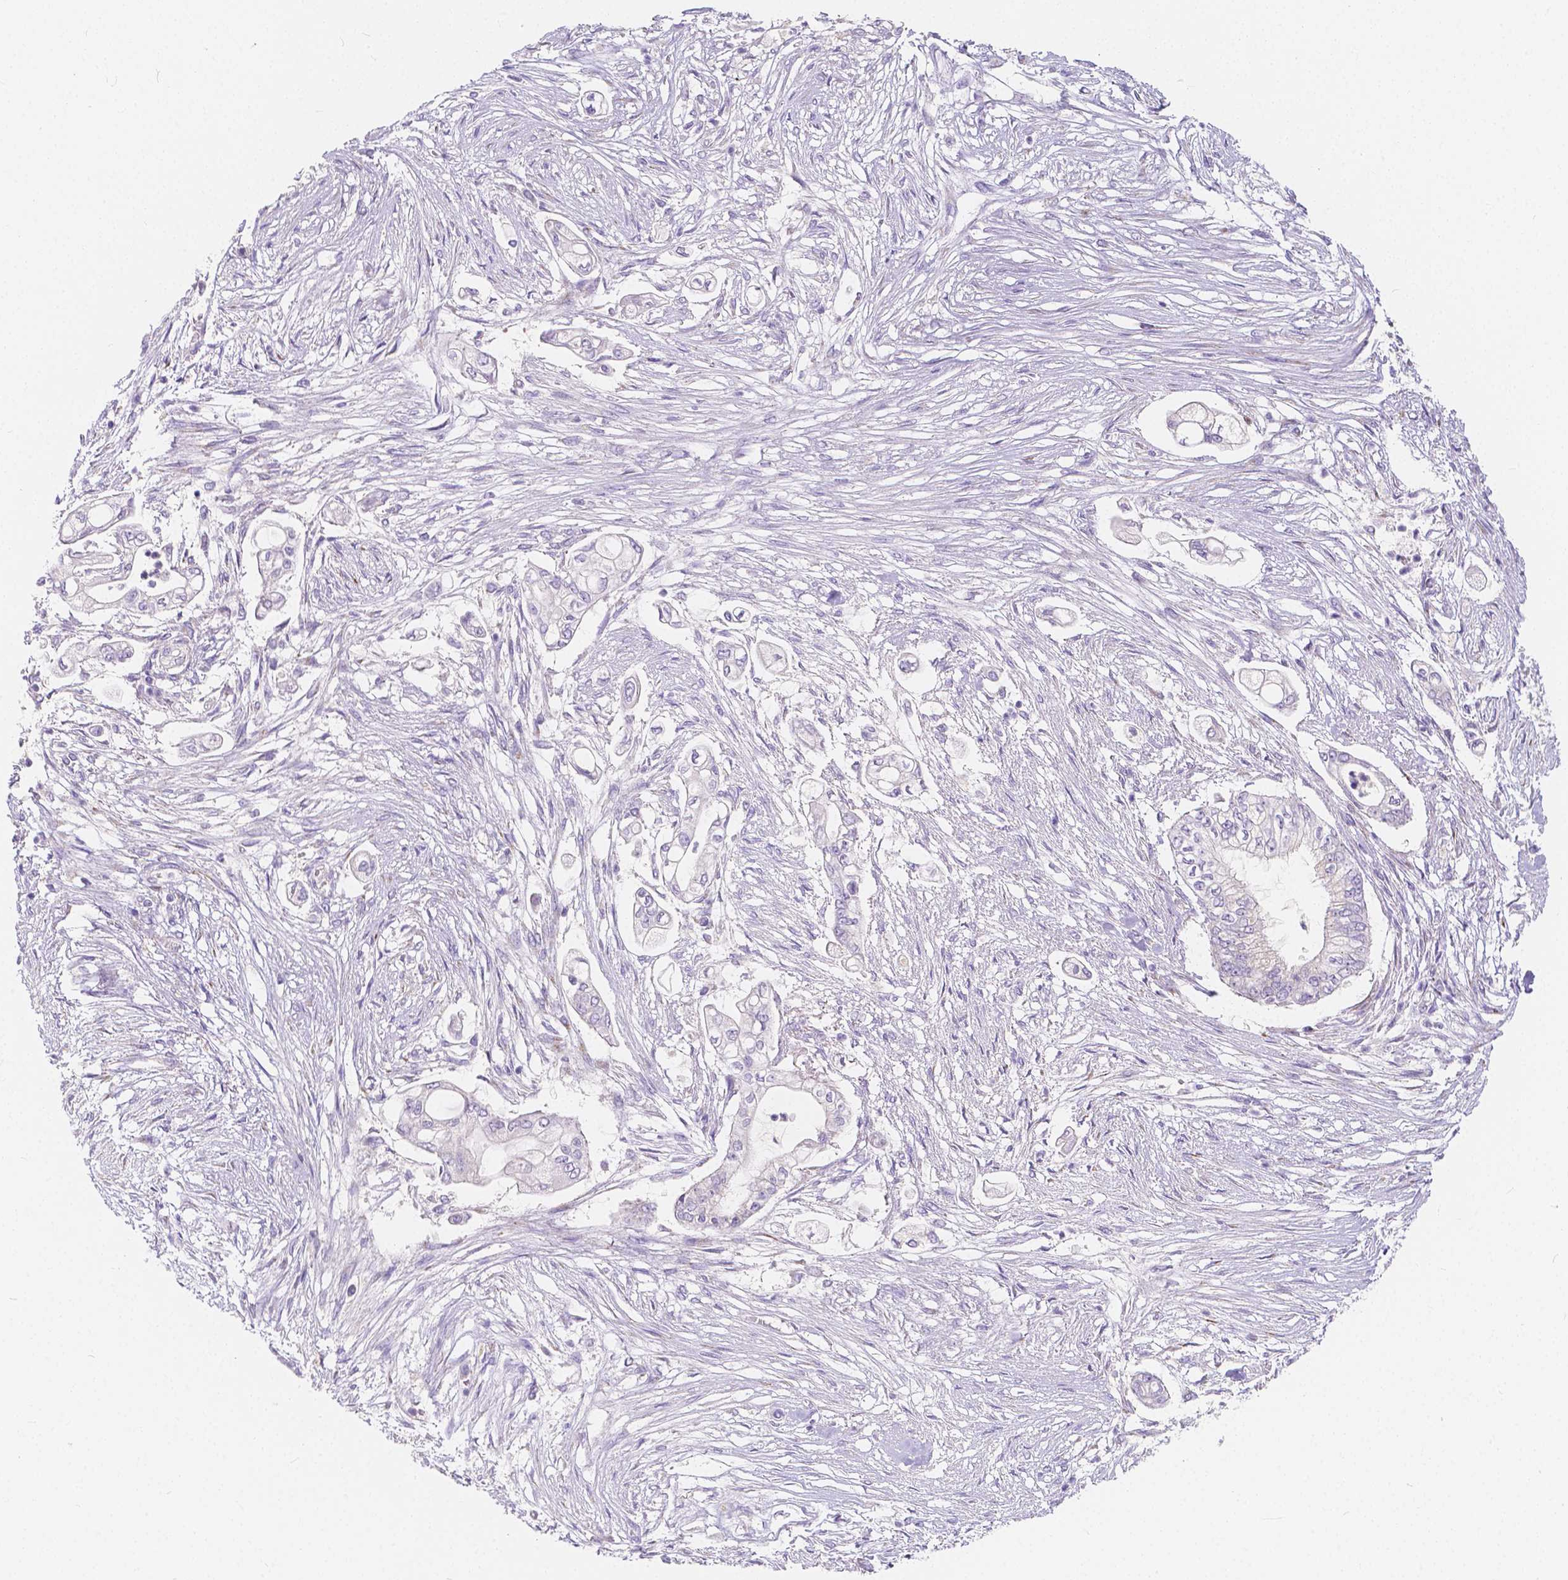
{"staining": {"intensity": "negative", "quantity": "none", "location": "none"}, "tissue": "pancreatic cancer", "cell_type": "Tumor cells", "image_type": "cancer", "snomed": [{"axis": "morphology", "description": "Adenocarcinoma, NOS"}, {"axis": "topography", "description": "Pancreas"}], "caption": "Adenocarcinoma (pancreatic) stained for a protein using immunohistochemistry exhibits no expression tumor cells.", "gene": "RNF186", "patient": {"sex": "female", "age": 69}}